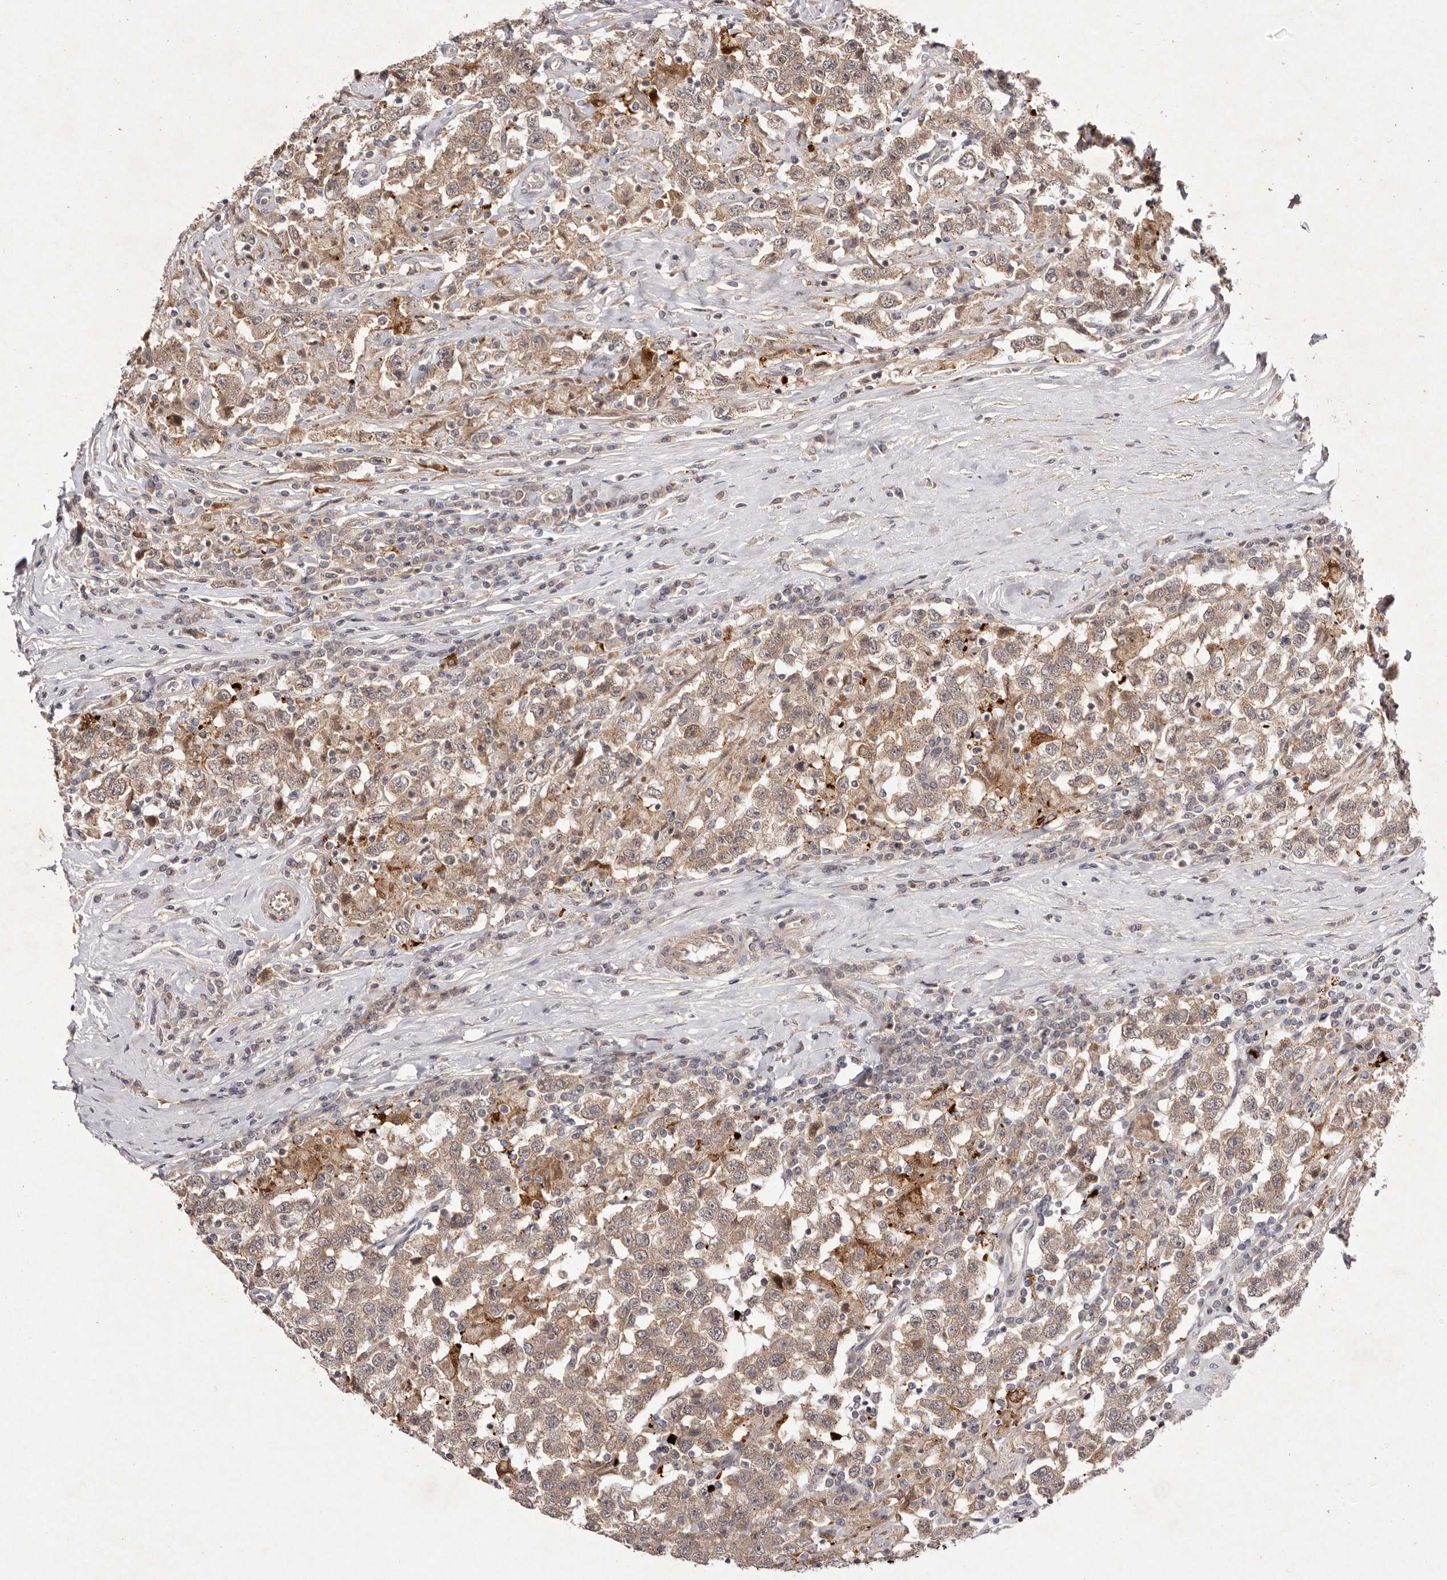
{"staining": {"intensity": "moderate", "quantity": ">75%", "location": "cytoplasmic/membranous"}, "tissue": "testis cancer", "cell_type": "Tumor cells", "image_type": "cancer", "snomed": [{"axis": "morphology", "description": "Seminoma, NOS"}, {"axis": "topography", "description": "Testis"}], "caption": "DAB immunohistochemical staining of human testis cancer (seminoma) displays moderate cytoplasmic/membranous protein staining in approximately >75% of tumor cells.", "gene": "BUD31", "patient": {"sex": "male", "age": 41}}